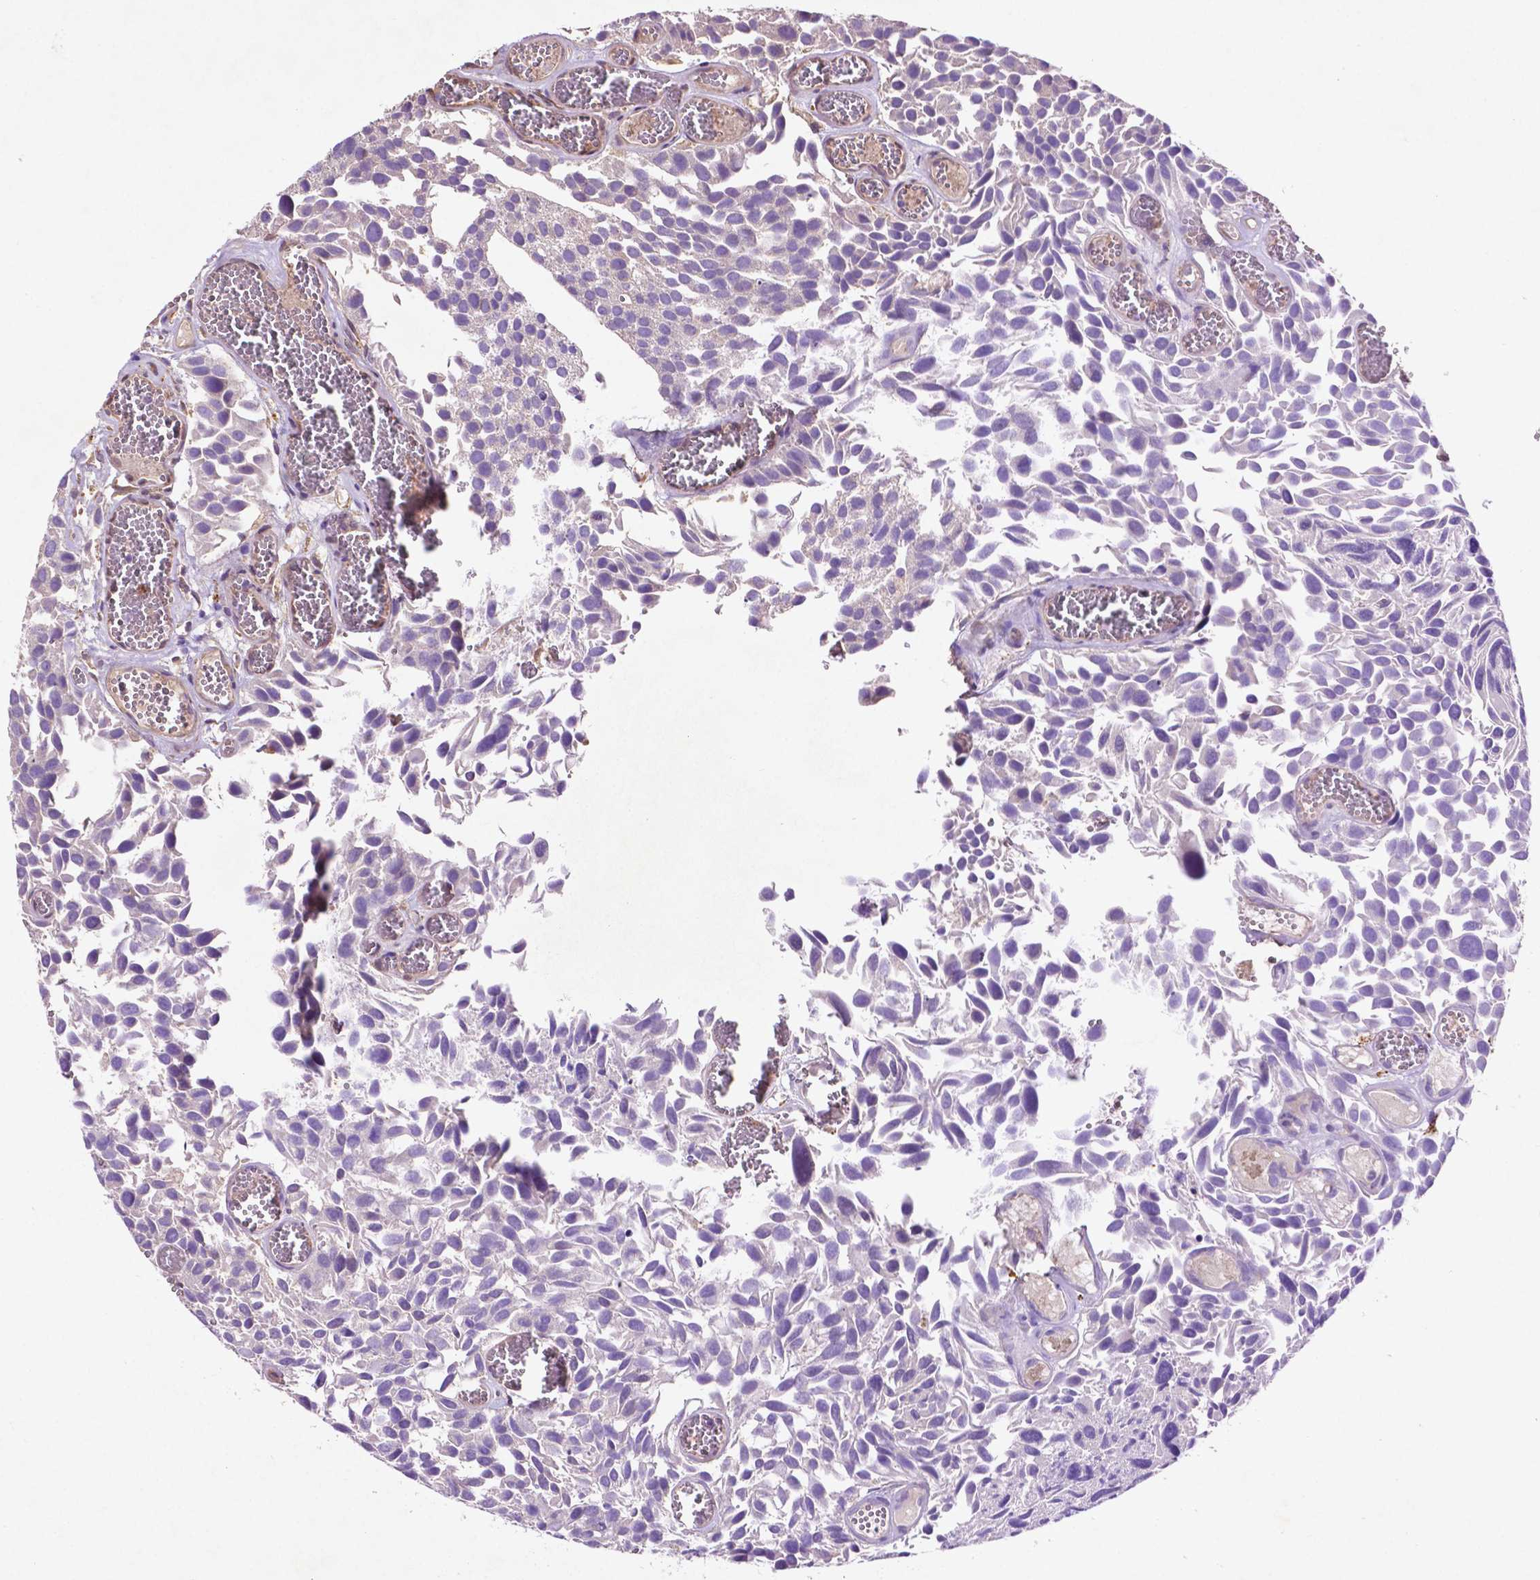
{"staining": {"intensity": "negative", "quantity": "none", "location": "none"}, "tissue": "urothelial cancer", "cell_type": "Tumor cells", "image_type": "cancer", "snomed": [{"axis": "morphology", "description": "Urothelial carcinoma, Low grade"}, {"axis": "topography", "description": "Urinary bladder"}], "caption": "This is an immunohistochemistry (IHC) histopathology image of low-grade urothelial carcinoma. There is no positivity in tumor cells.", "gene": "GDPD5", "patient": {"sex": "female", "age": 69}}